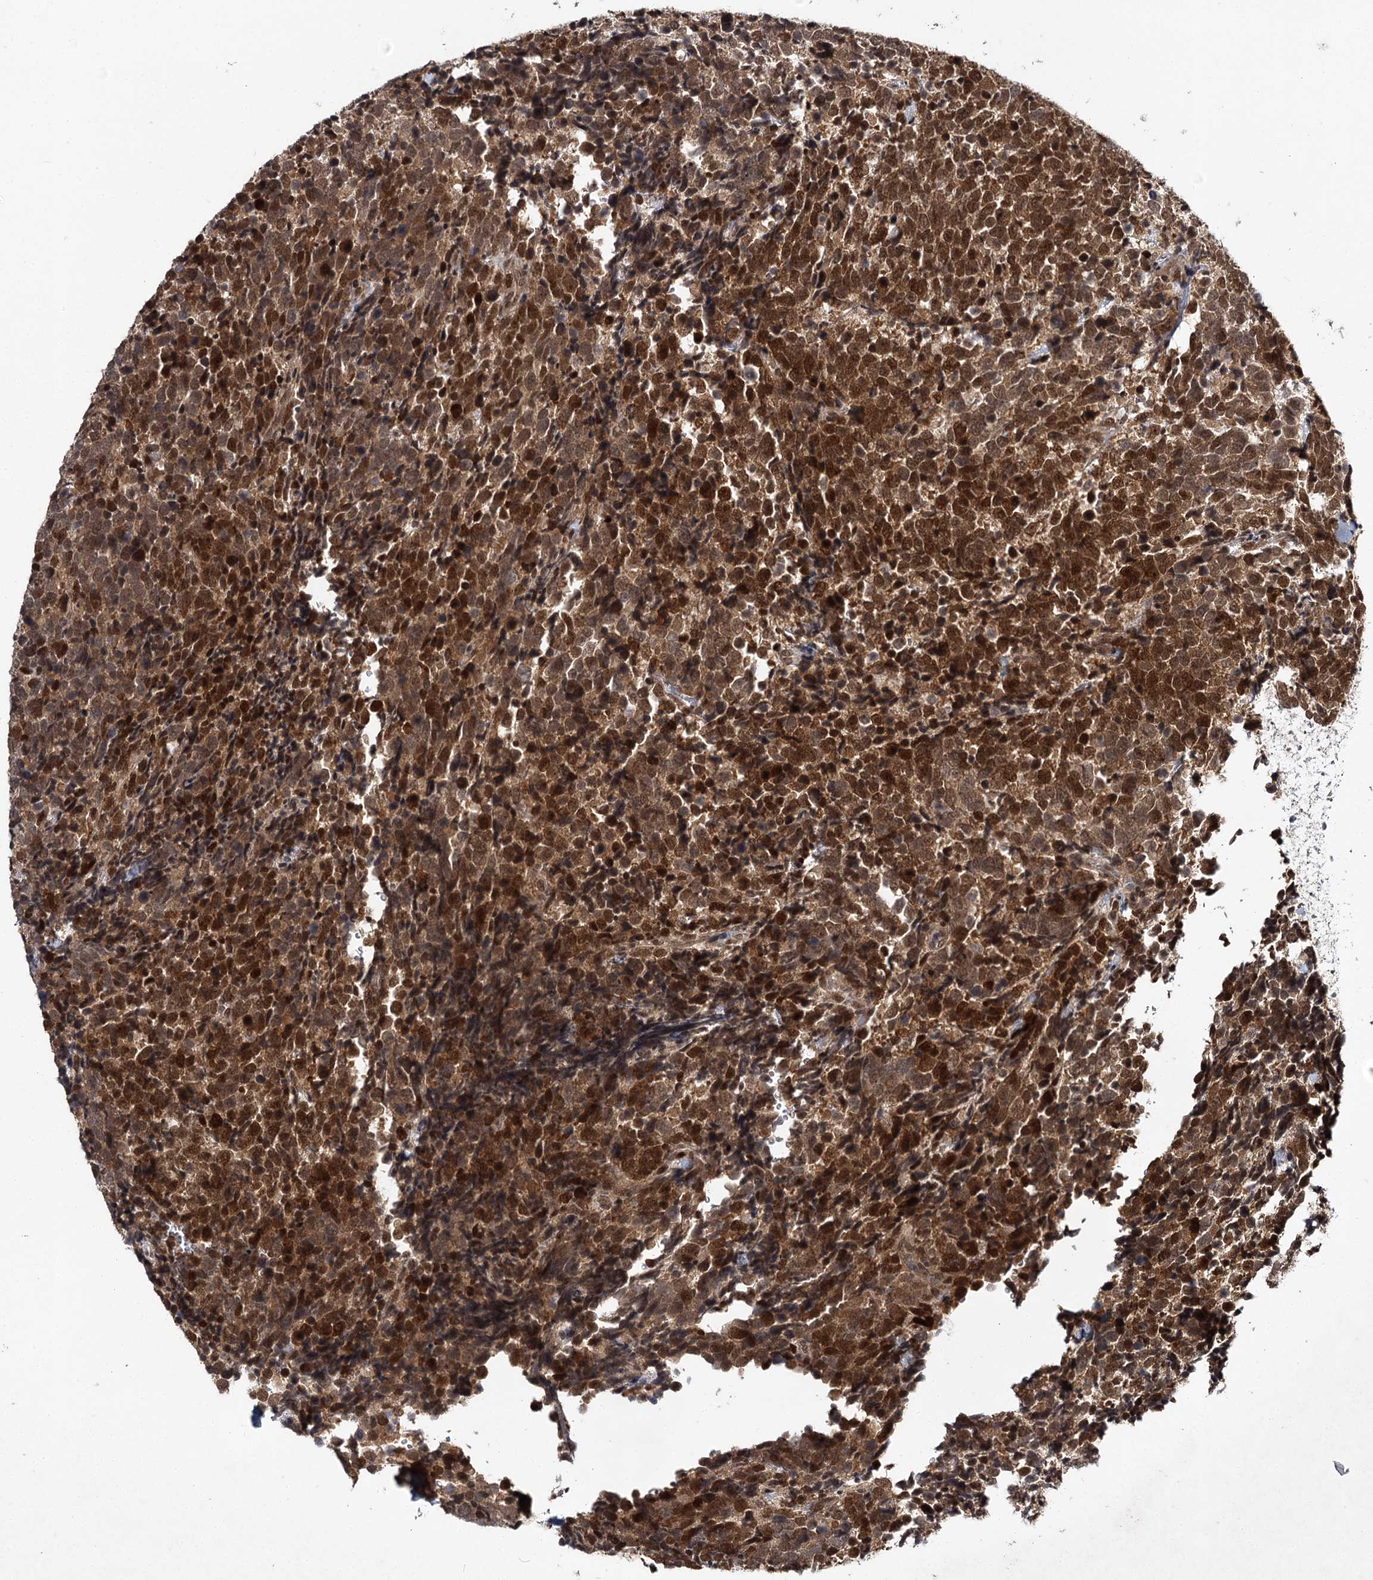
{"staining": {"intensity": "strong", "quantity": ">75%", "location": "cytoplasmic/membranous,nuclear"}, "tissue": "urothelial cancer", "cell_type": "Tumor cells", "image_type": "cancer", "snomed": [{"axis": "morphology", "description": "Urothelial carcinoma, High grade"}, {"axis": "topography", "description": "Urinary bladder"}], "caption": "IHC image of neoplastic tissue: urothelial cancer stained using immunohistochemistry (IHC) displays high levels of strong protein expression localized specifically in the cytoplasmic/membranous and nuclear of tumor cells, appearing as a cytoplasmic/membranous and nuclear brown color.", "gene": "DCUN1D4", "patient": {"sex": "female", "age": 82}}